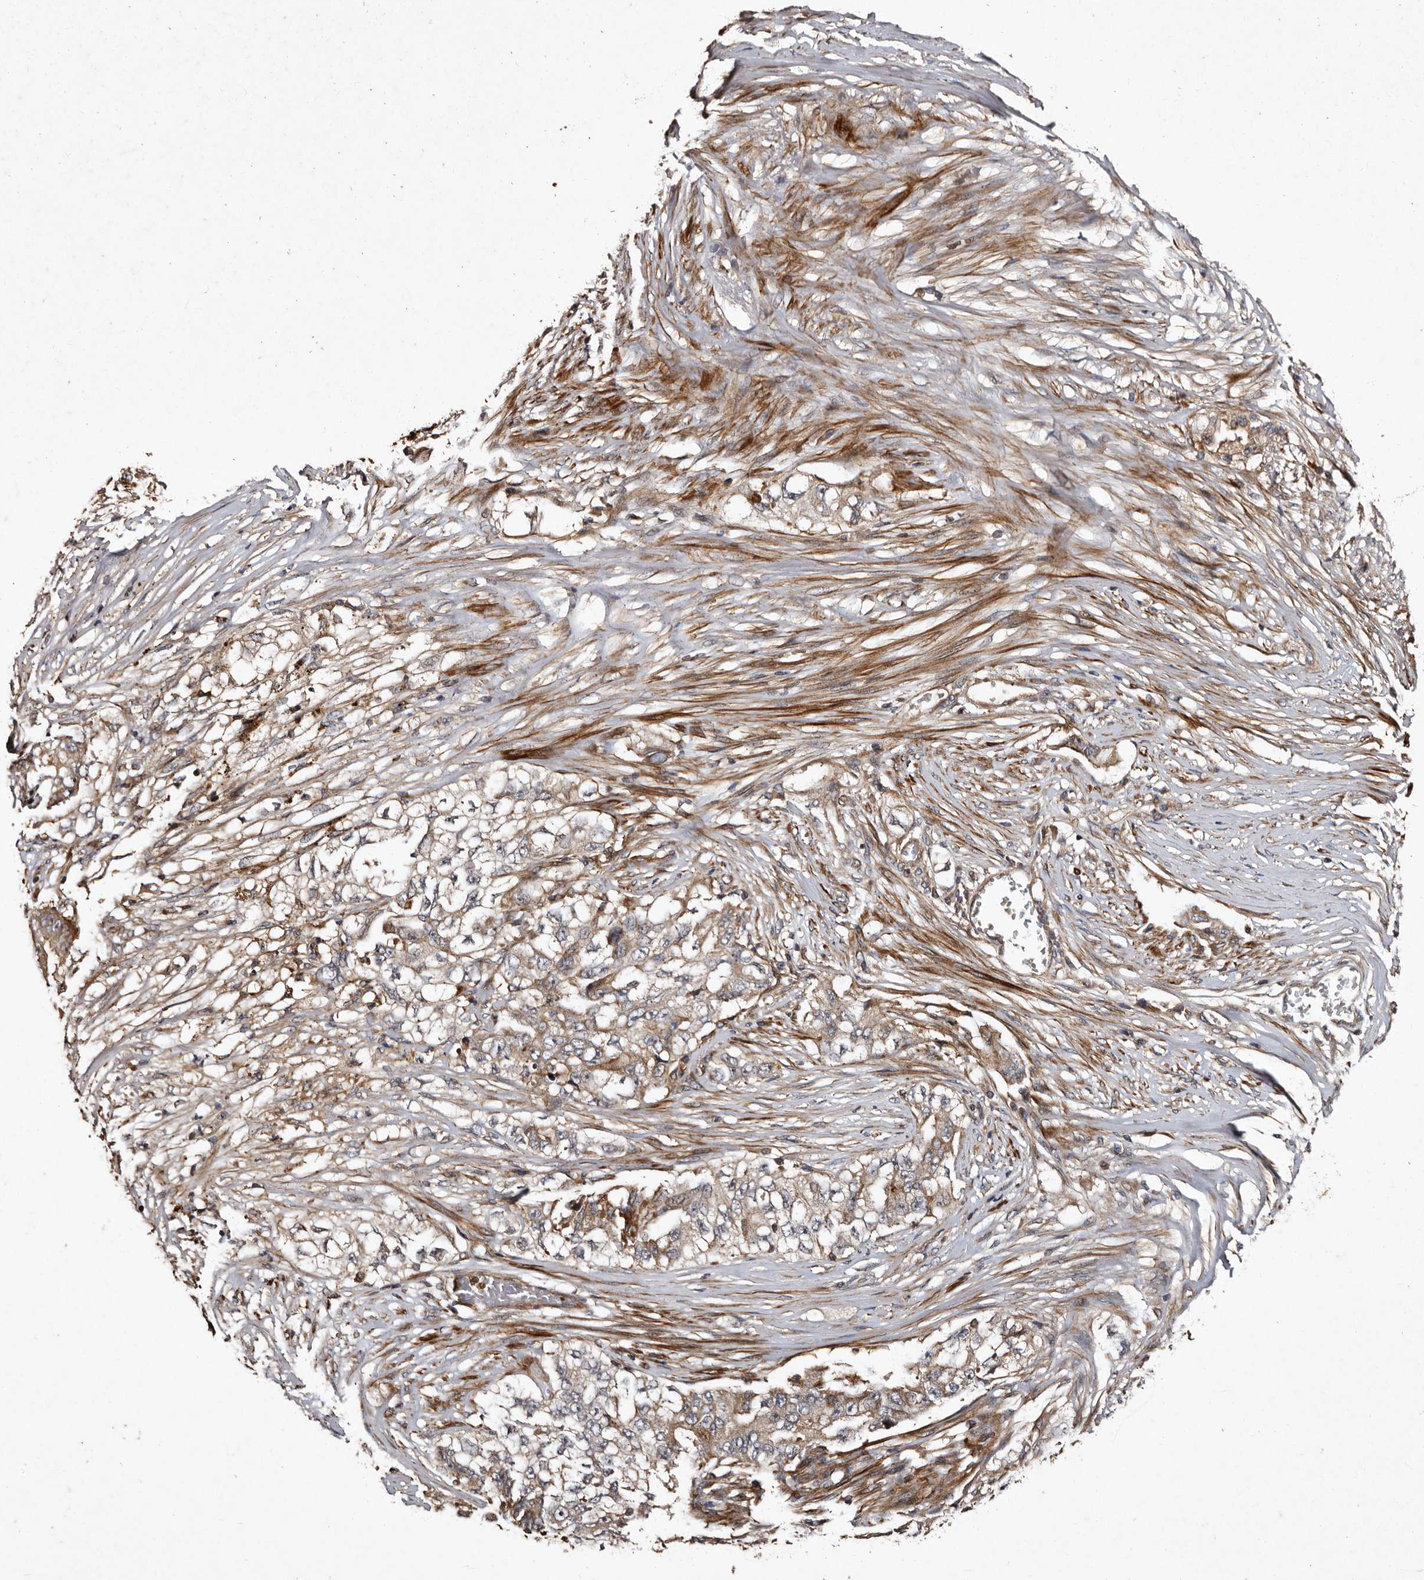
{"staining": {"intensity": "moderate", "quantity": "<25%", "location": "cytoplasmic/membranous"}, "tissue": "lung cancer", "cell_type": "Tumor cells", "image_type": "cancer", "snomed": [{"axis": "morphology", "description": "Adenocarcinoma, NOS"}, {"axis": "topography", "description": "Lung"}], "caption": "Adenocarcinoma (lung) tissue demonstrates moderate cytoplasmic/membranous expression in approximately <25% of tumor cells, visualized by immunohistochemistry. Using DAB (3,3'-diaminobenzidine) (brown) and hematoxylin (blue) stains, captured at high magnification using brightfield microscopy.", "gene": "PRKD3", "patient": {"sex": "female", "age": 51}}